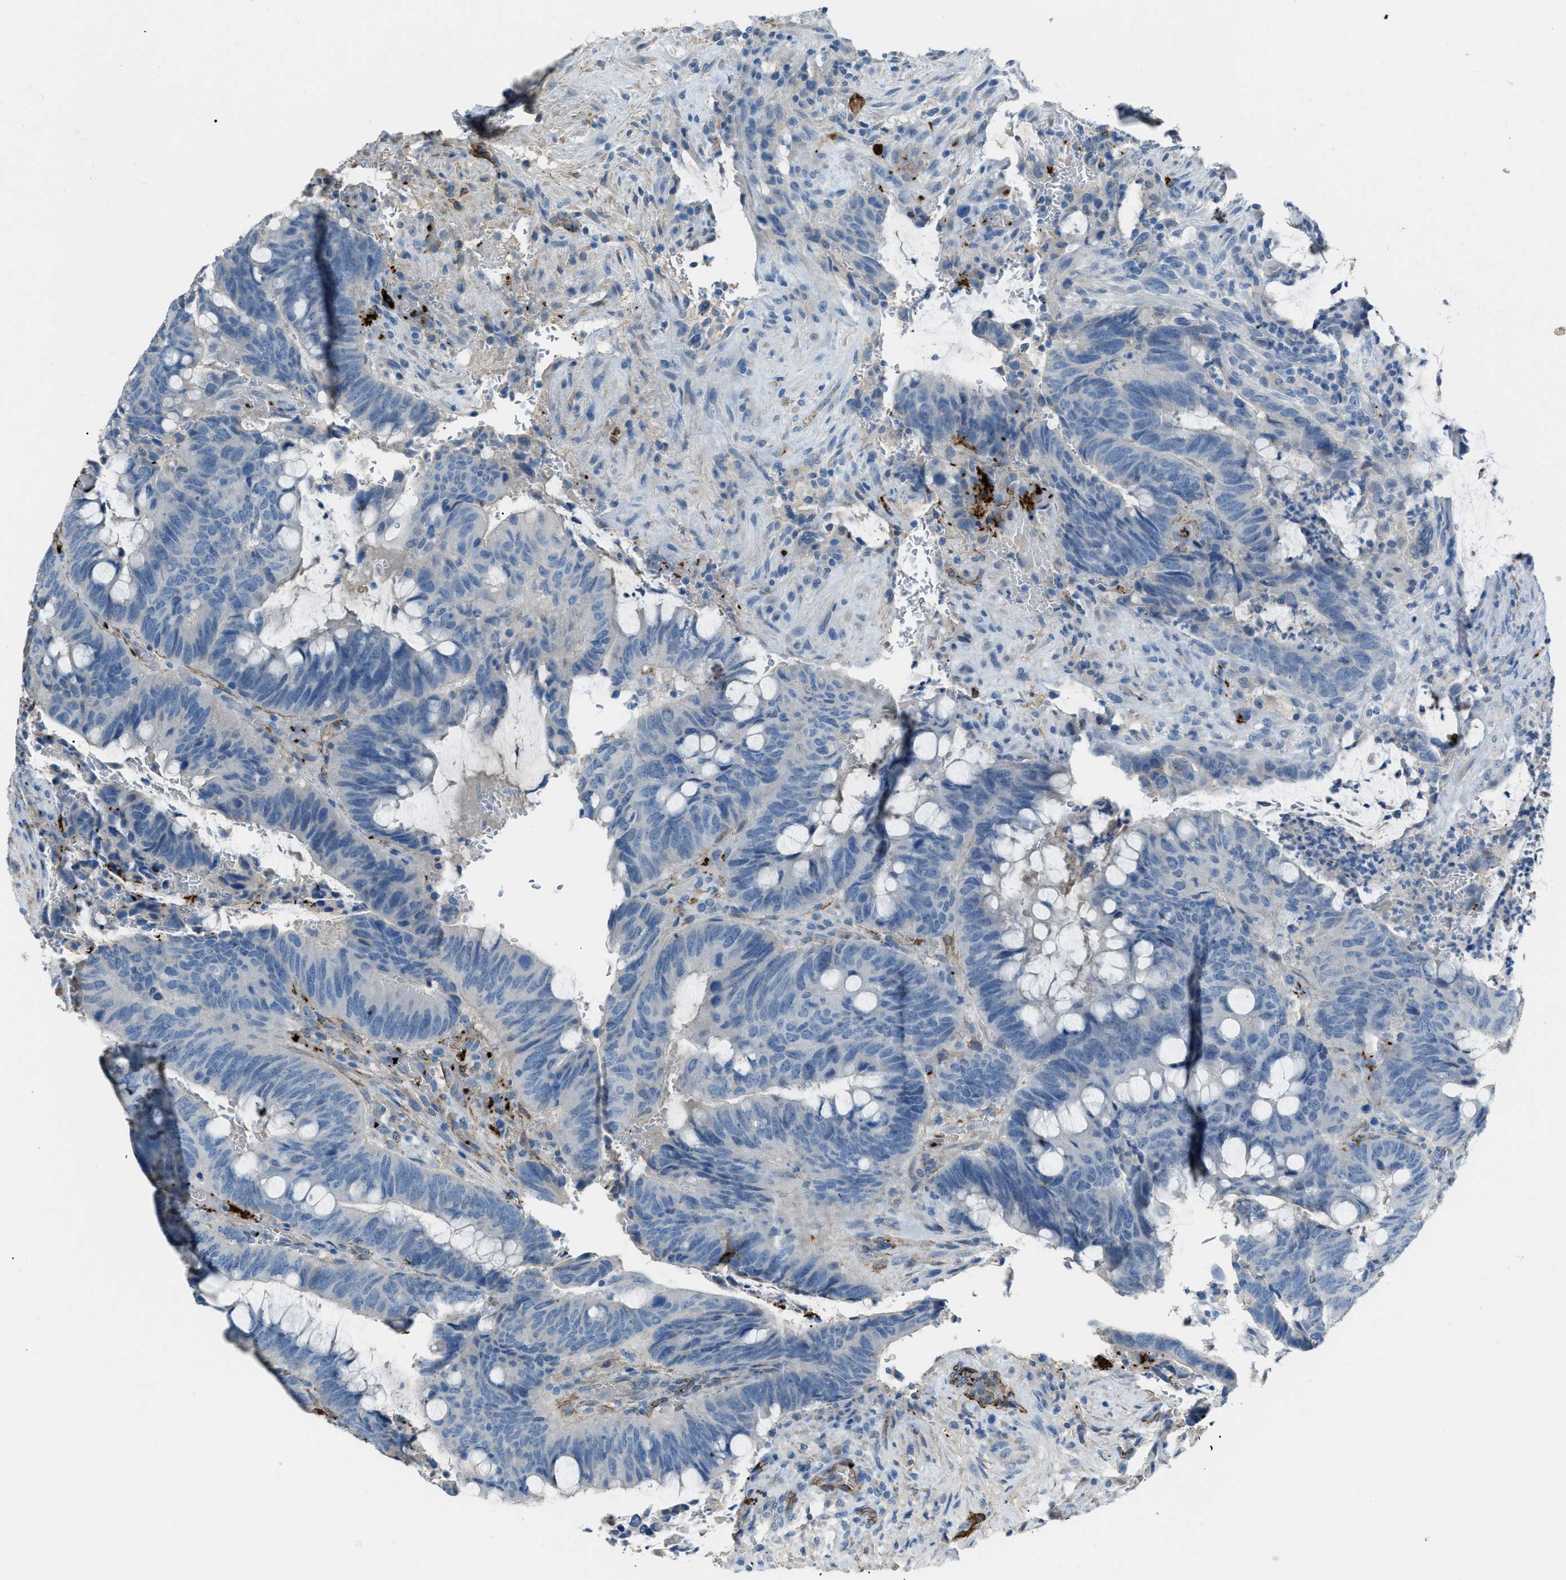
{"staining": {"intensity": "negative", "quantity": "none", "location": "none"}, "tissue": "colorectal cancer", "cell_type": "Tumor cells", "image_type": "cancer", "snomed": [{"axis": "morphology", "description": "Normal tissue, NOS"}, {"axis": "morphology", "description": "Adenocarcinoma, NOS"}, {"axis": "topography", "description": "Rectum"}, {"axis": "topography", "description": "Peripheral nerve tissue"}], "caption": "A high-resolution histopathology image shows IHC staining of adenocarcinoma (colorectal), which shows no significant positivity in tumor cells.", "gene": "SLC22A15", "patient": {"sex": "male", "age": 92}}